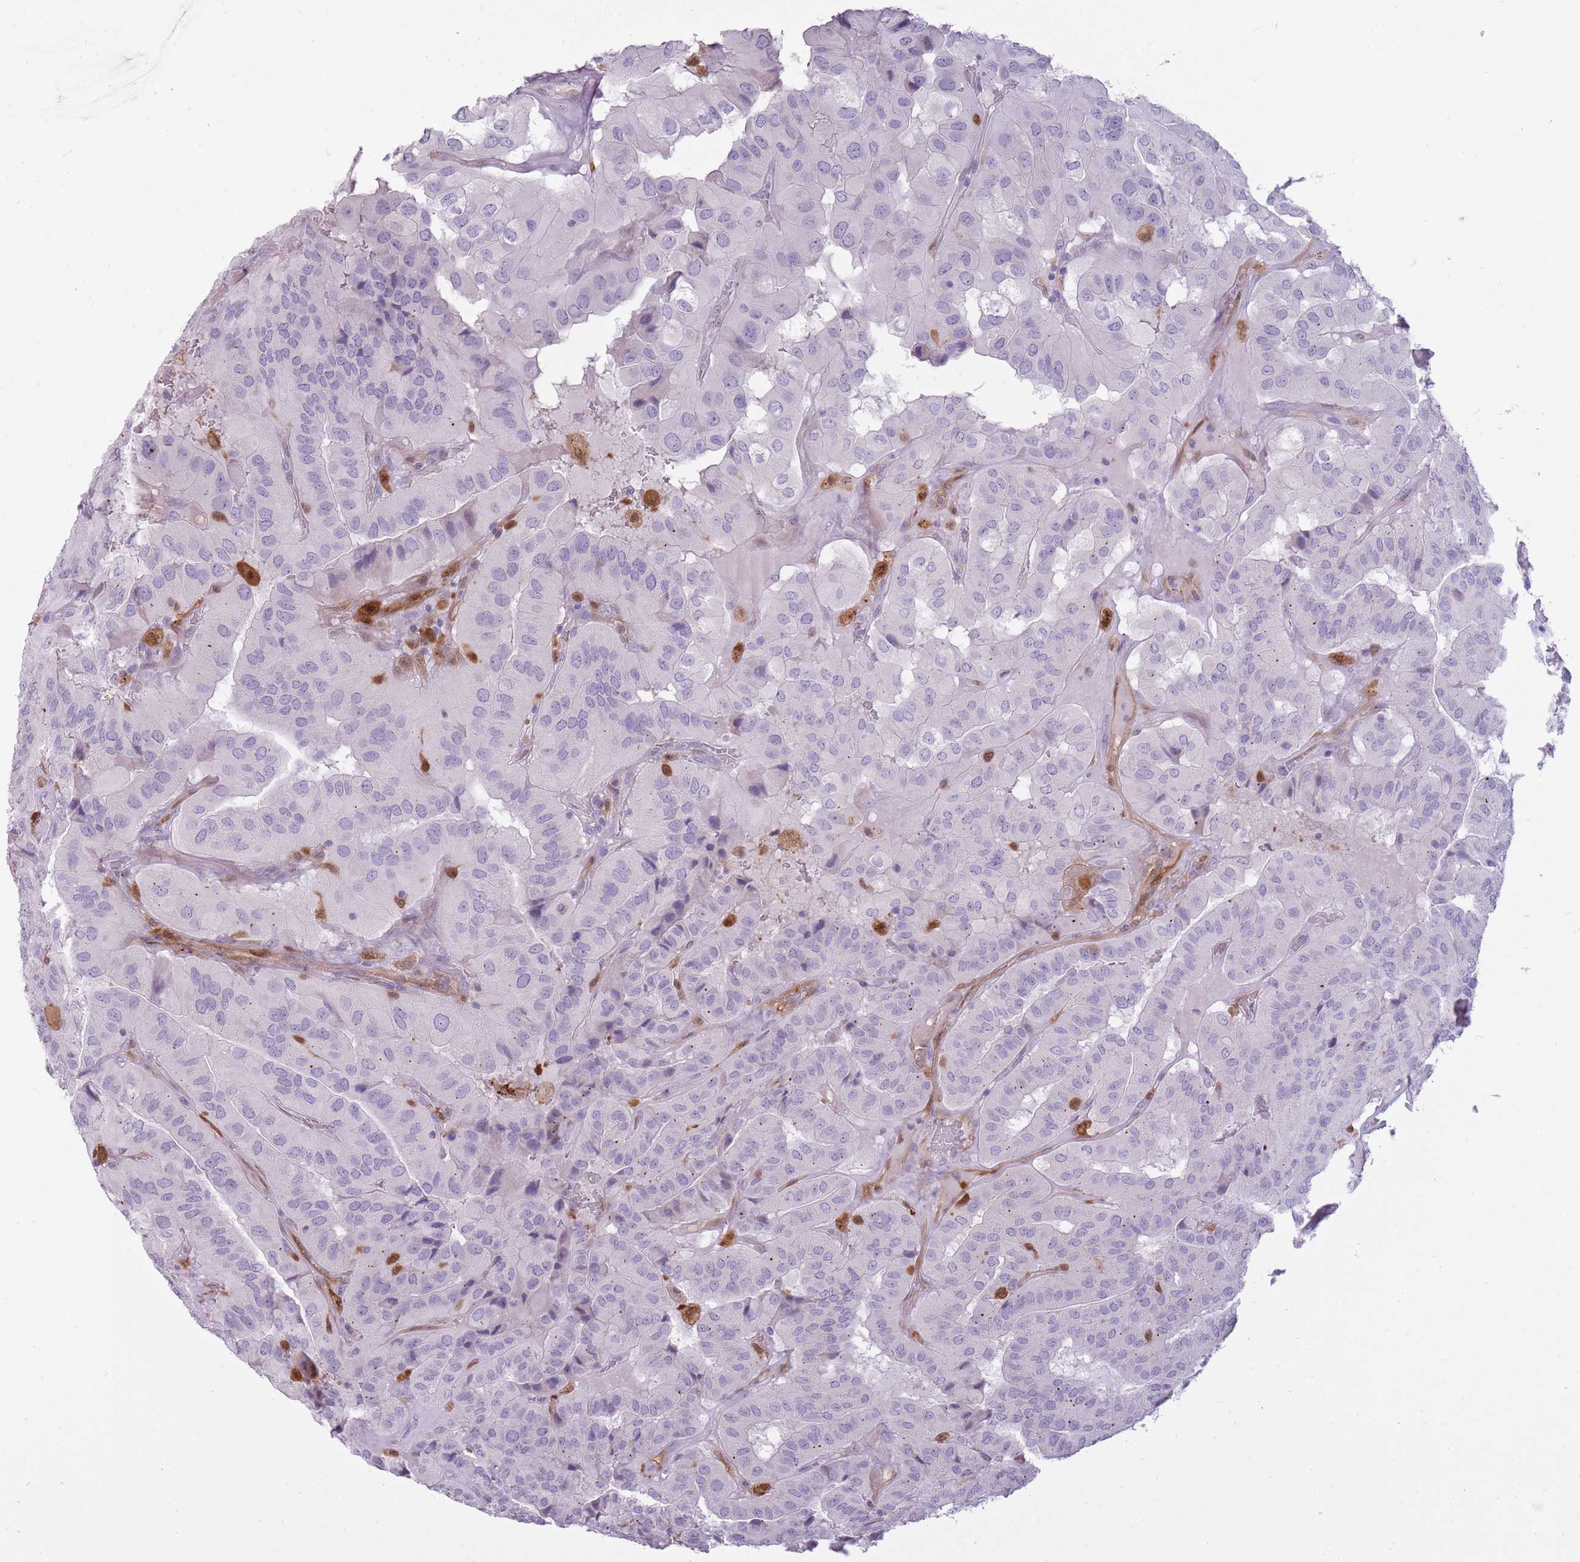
{"staining": {"intensity": "negative", "quantity": "none", "location": "none"}, "tissue": "thyroid cancer", "cell_type": "Tumor cells", "image_type": "cancer", "snomed": [{"axis": "morphology", "description": "Normal tissue, NOS"}, {"axis": "morphology", "description": "Papillary adenocarcinoma, NOS"}, {"axis": "topography", "description": "Thyroid gland"}], "caption": "Immunohistochemistry (IHC) of human thyroid papillary adenocarcinoma reveals no expression in tumor cells.", "gene": "LGALS9", "patient": {"sex": "female", "age": 59}}